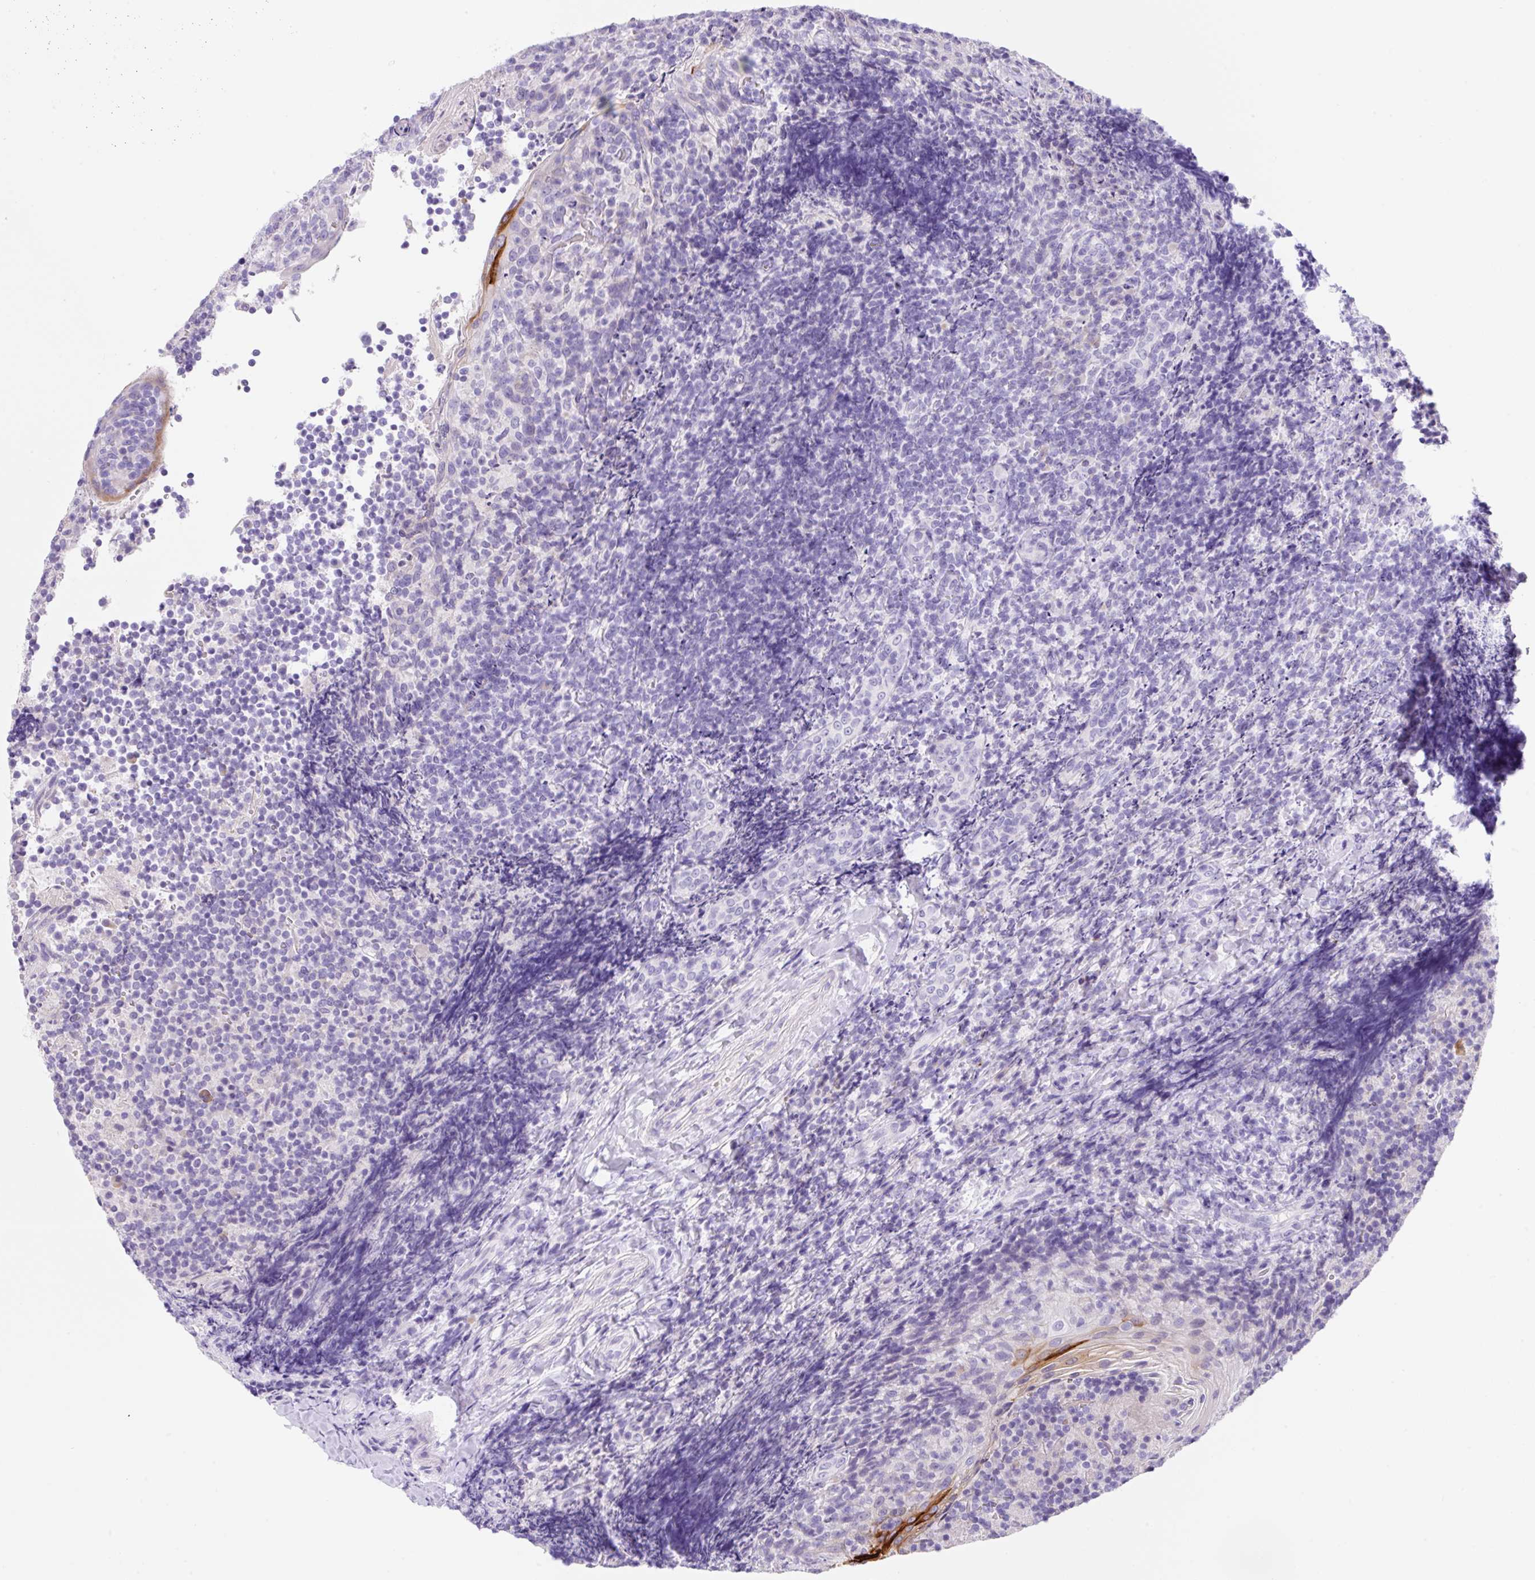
{"staining": {"intensity": "negative", "quantity": "none", "location": "none"}, "tissue": "tonsil", "cell_type": "Germinal center cells", "image_type": "normal", "snomed": [{"axis": "morphology", "description": "Normal tissue, NOS"}, {"axis": "topography", "description": "Tonsil"}], "caption": "An immunohistochemistry photomicrograph of normal tonsil is shown. There is no staining in germinal center cells of tonsil. Brightfield microscopy of immunohistochemistry stained with DAB (3,3'-diaminobenzidine) (brown) and hematoxylin (blue), captured at high magnification.", "gene": "KLK8", "patient": {"sex": "female", "age": 10}}